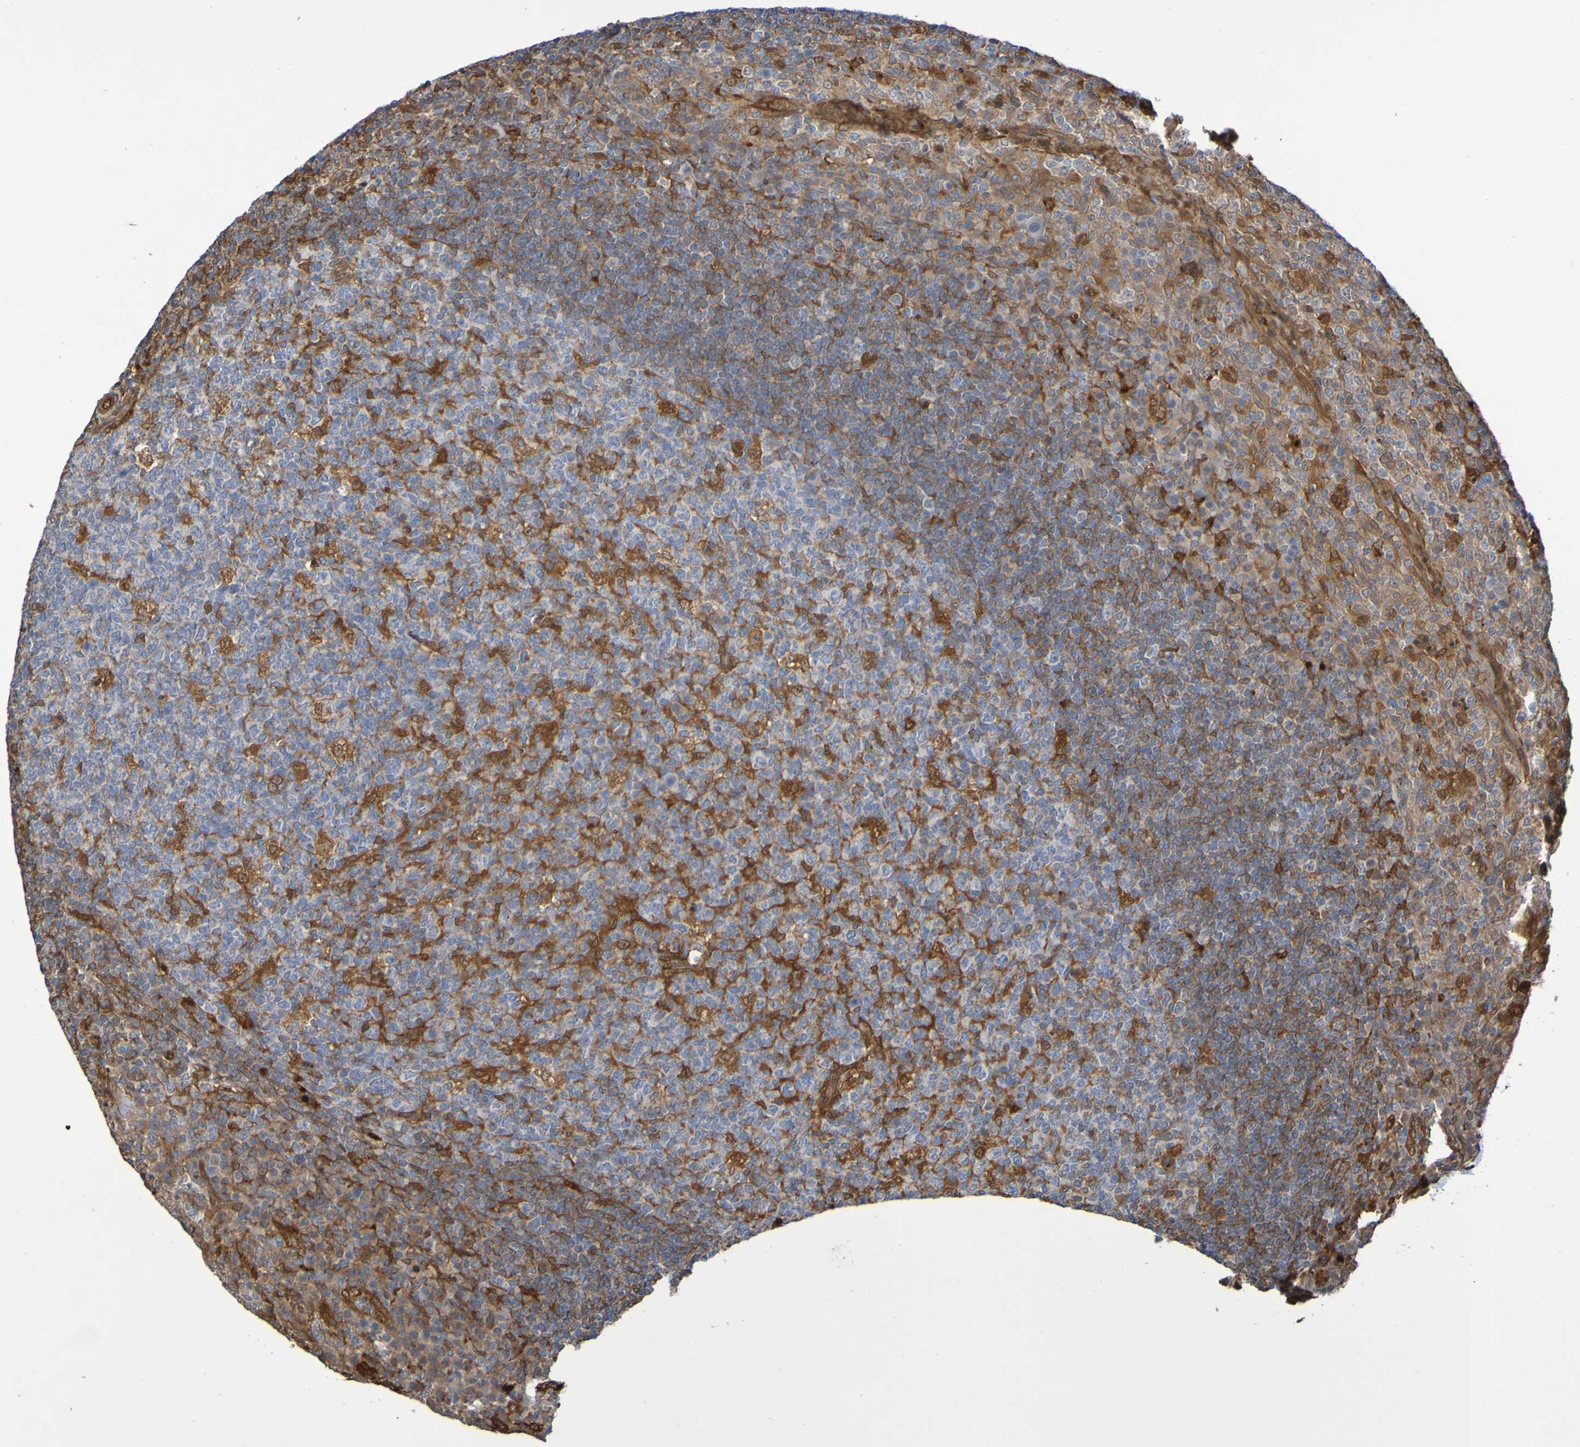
{"staining": {"intensity": "moderate", "quantity": "25%-75%", "location": "cytoplasmic/membranous"}, "tissue": "tonsil", "cell_type": "Germinal center cells", "image_type": "normal", "snomed": [{"axis": "morphology", "description": "Normal tissue, NOS"}, {"axis": "topography", "description": "Tonsil"}], "caption": "This micrograph demonstrates benign tonsil stained with IHC to label a protein in brown. The cytoplasmic/membranous of germinal center cells show moderate positivity for the protein. Nuclei are counter-stained blue.", "gene": "SERPINB6", "patient": {"sex": "male", "age": 17}}